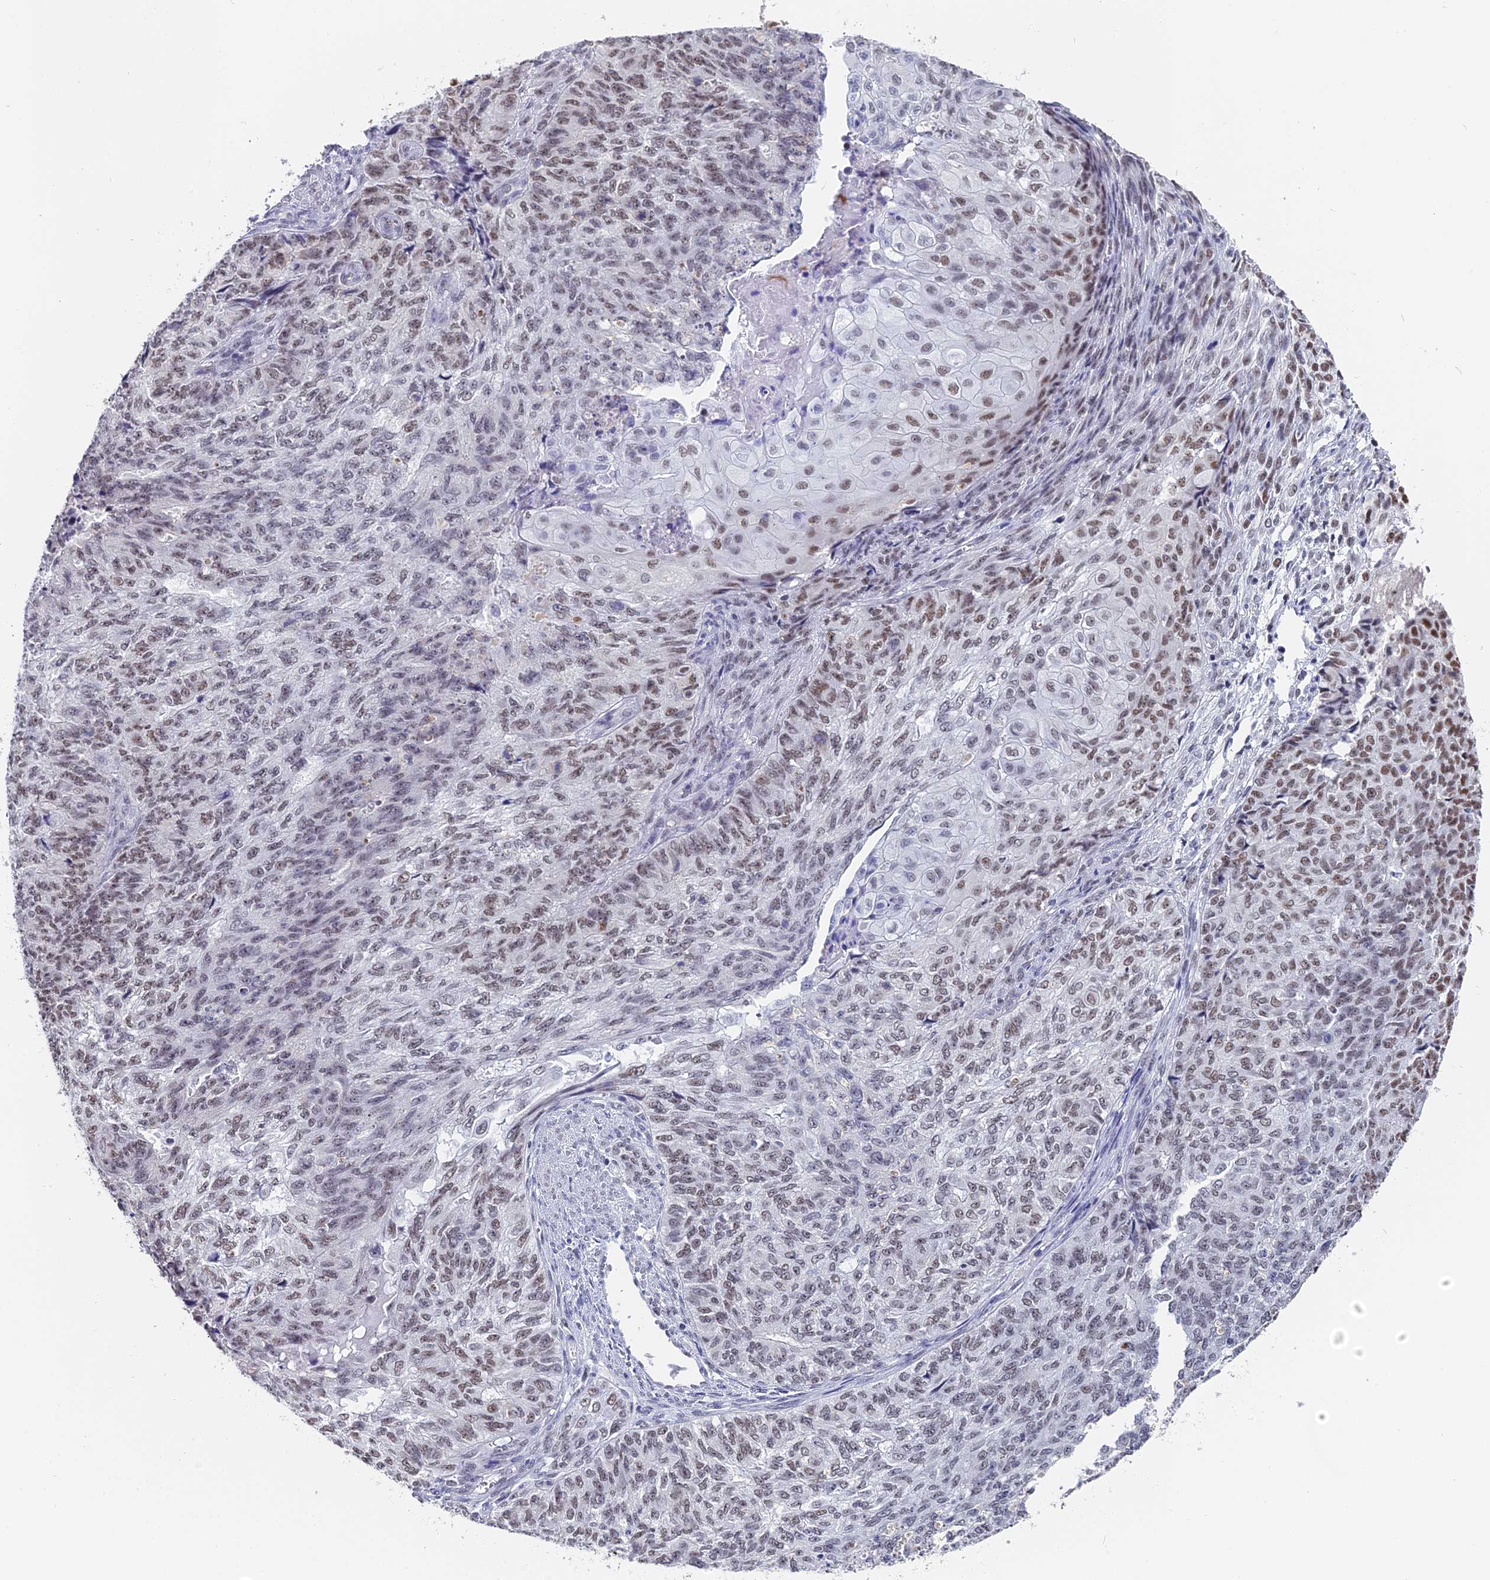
{"staining": {"intensity": "moderate", "quantity": "25%-75%", "location": "nuclear"}, "tissue": "endometrial cancer", "cell_type": "Tumor cells", "image_type": "cancer", "snomed": [{"axis": "morphology", "description": "Adenocarcinoma, NOS"}, {"axis": "topography", "description": "Endometrium"}], "caption": "Protein expression analysis of endometrial cancer (adenocarcinoma) displays moderate nuclear positivity in about 25%-75% of tumor cells. The staining was performed using DAB to visualize the protein expression in brown, while the nuclei were stained in blue with hematoxylin (Magnification: 20x).", "gene": "CD2BP2", "patient": {"sex": "female", "age": 32}}